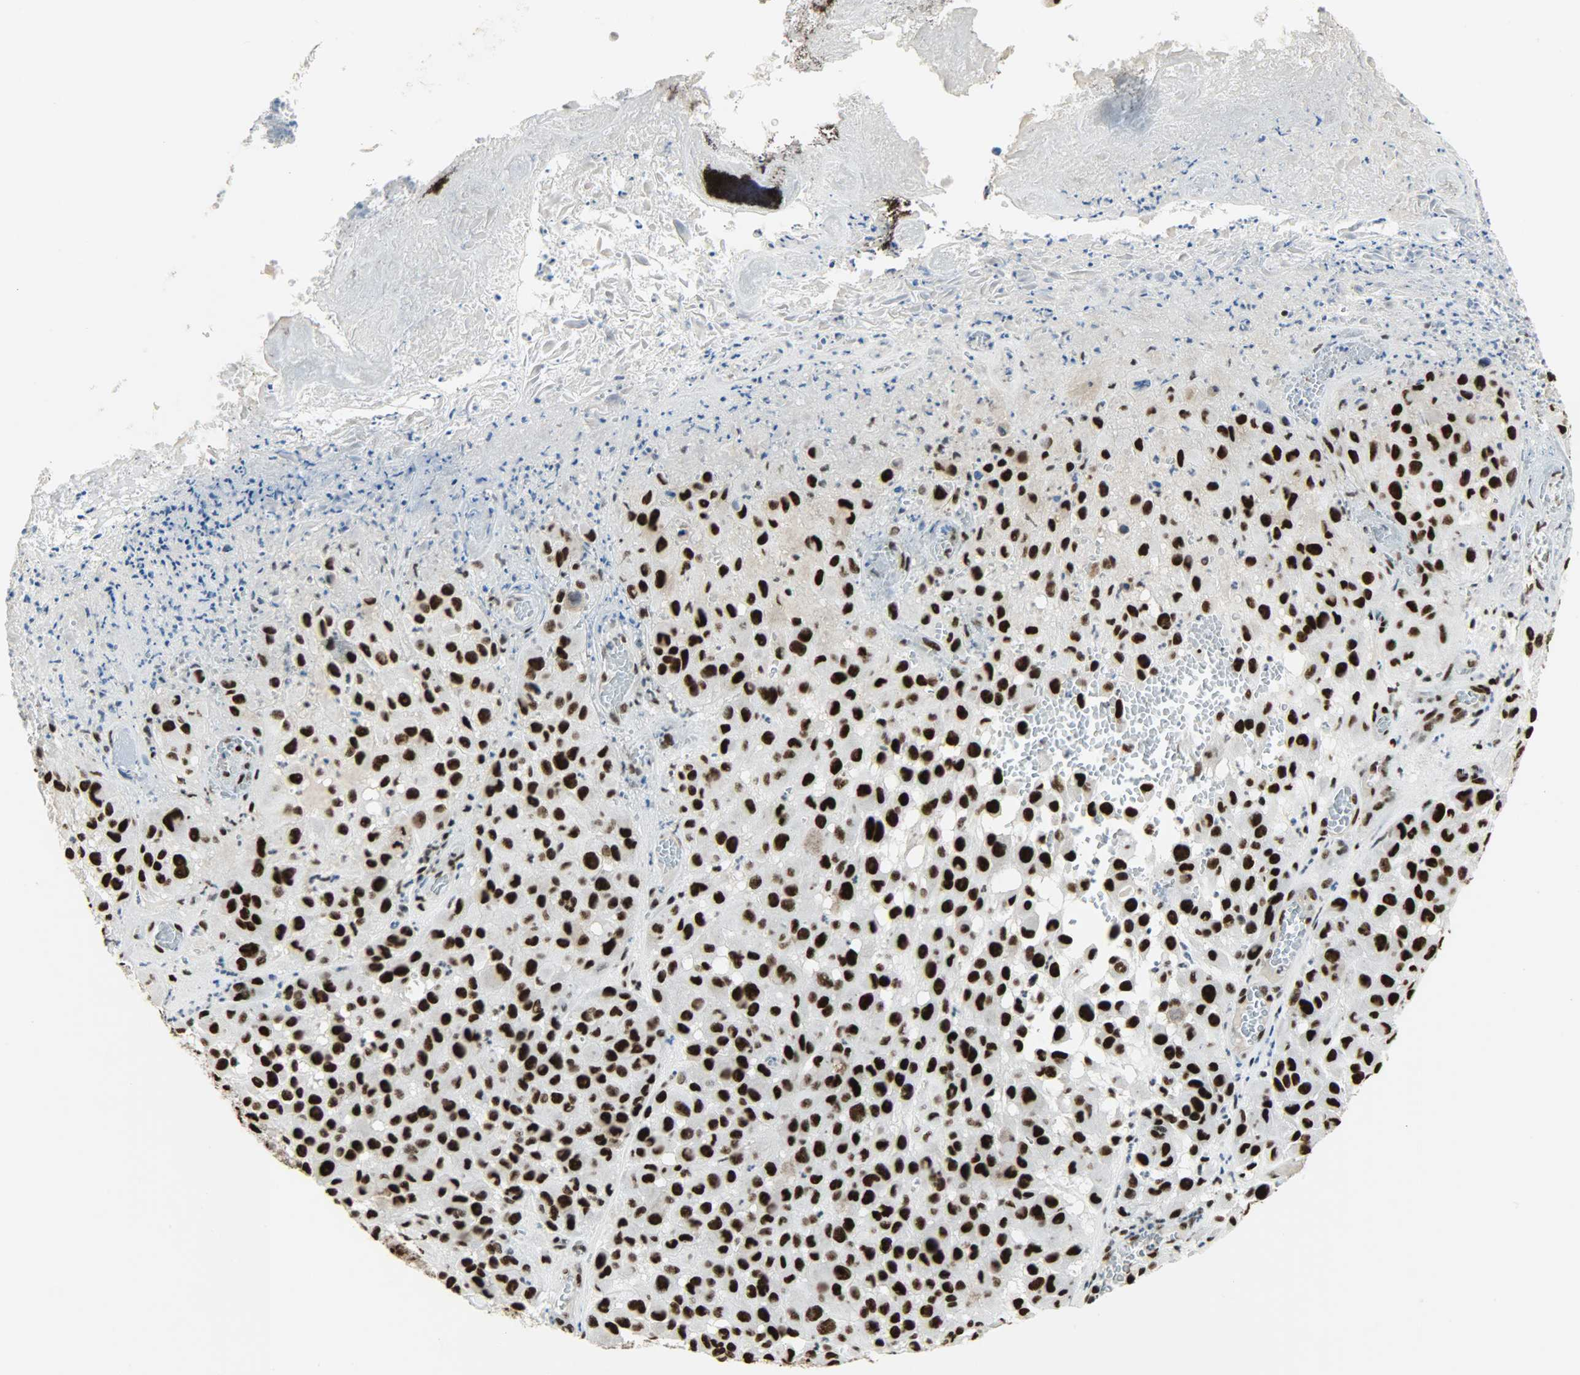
{"staining": {"intensity": "strong", "quantity": ">75%", "location": "nuclear"}, "tissue": "melanoma", "cell_type": "Tumor cells", "image_type": "cancer", "snomed": [{"axis": "morphology", "description": "Malignant melanoma, NOS"}, {"axis": "topography", "description": "Skin"}], "caption": "This micrograph exhibits IHC staining of human melanoma, with high strong nuclear expression in approximately >75% of tumor cells.", "gene": "SSB", "patient": {"sex": "female", "age": 21}}